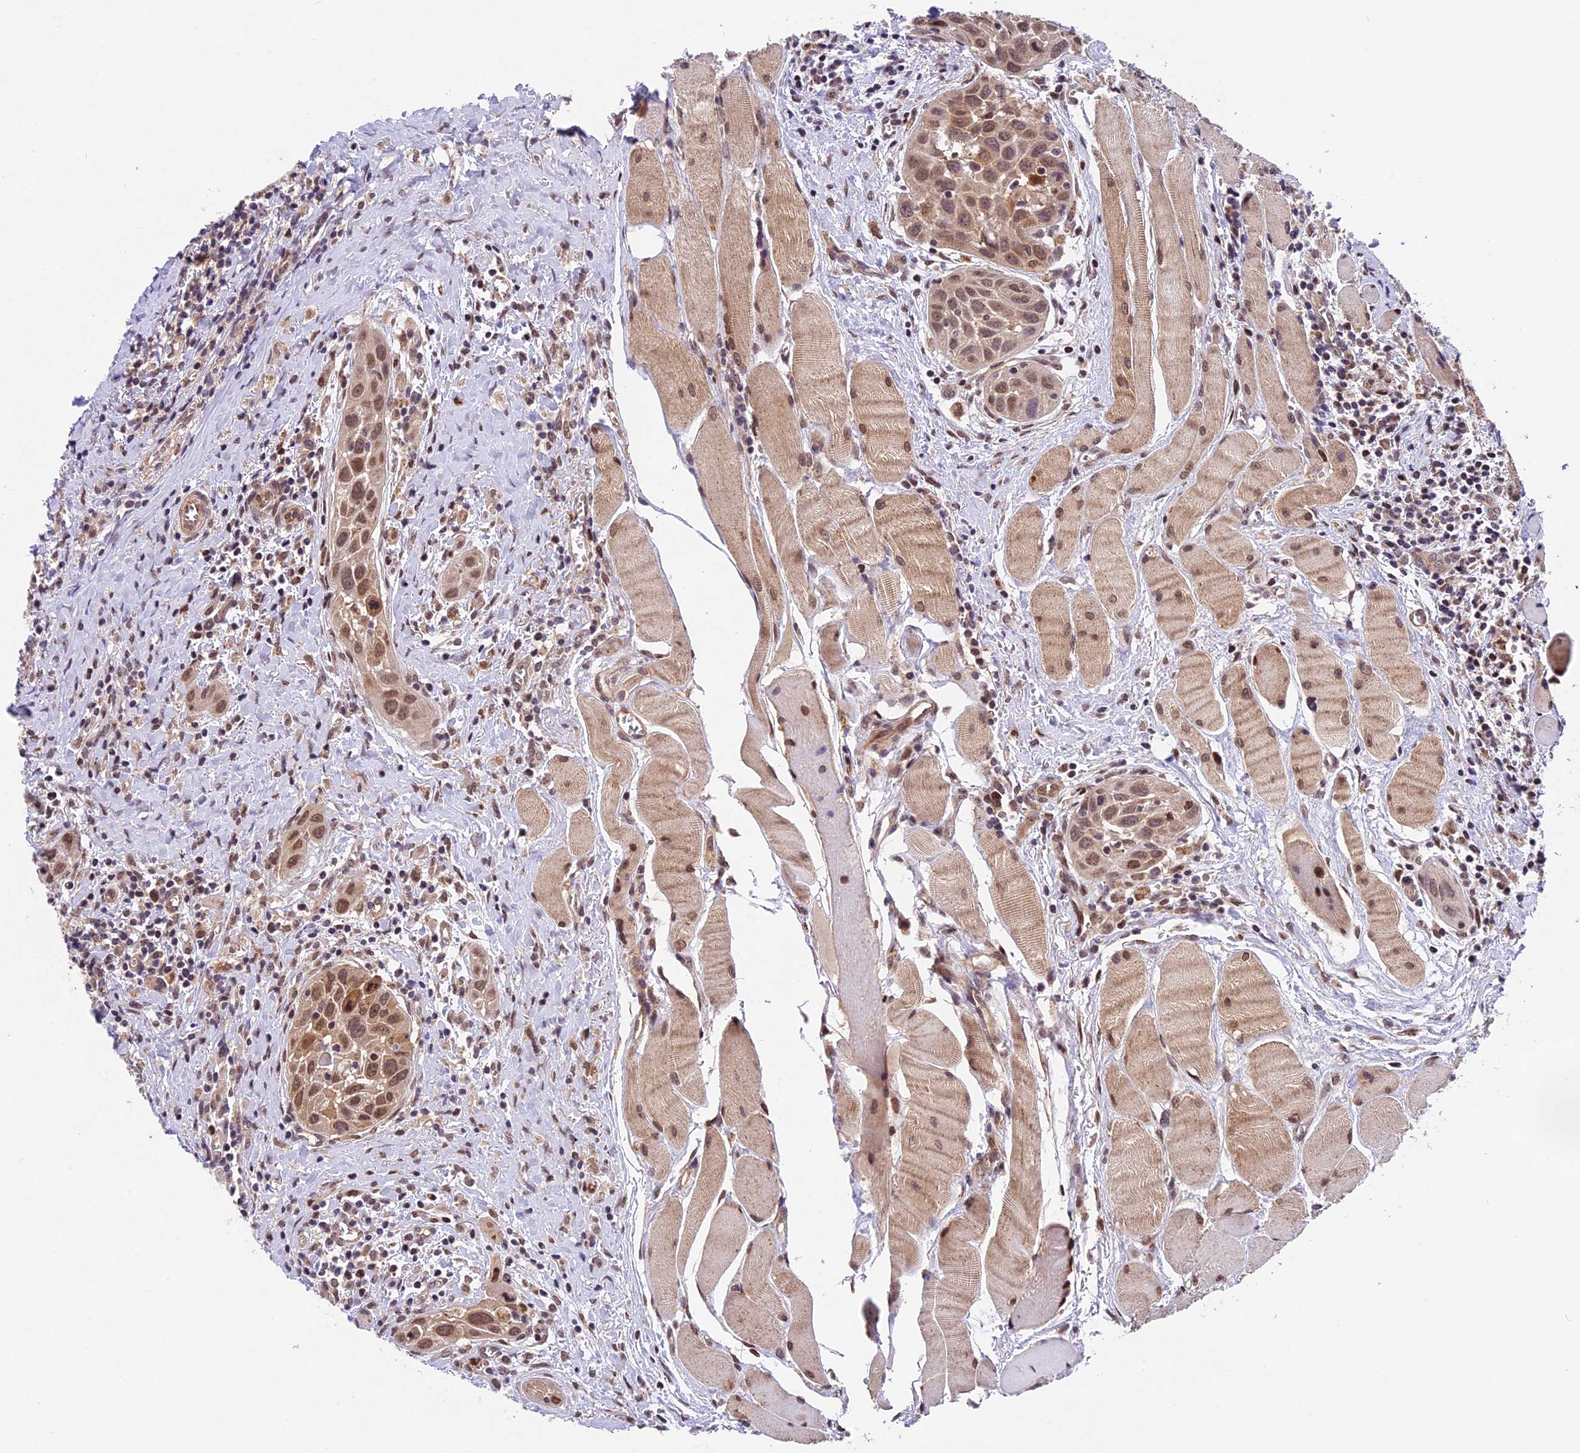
{"staining": {"intensity": "moderate", "quantity": ">75%", "location": "nuclear"}, "tissue": "head and neck cancer", "cell_type": "Tumor cells", "image_type": "cancer", "snomed": [{"axis": "morphology", "description": "Squamous cell carcinoma, NOS"}, {"axis": "topography", "description": "Oral tissue"}, {"axis": "topography", "description": "Head-Neck"}], "caption": "Brown immunohistochemical staining in human head and neck cancer reveals moderate nuclear positivity in approximately >75% of tumor cells.", "gene": "CCSER1", "patient": {"sex": "female", "age": 50}}